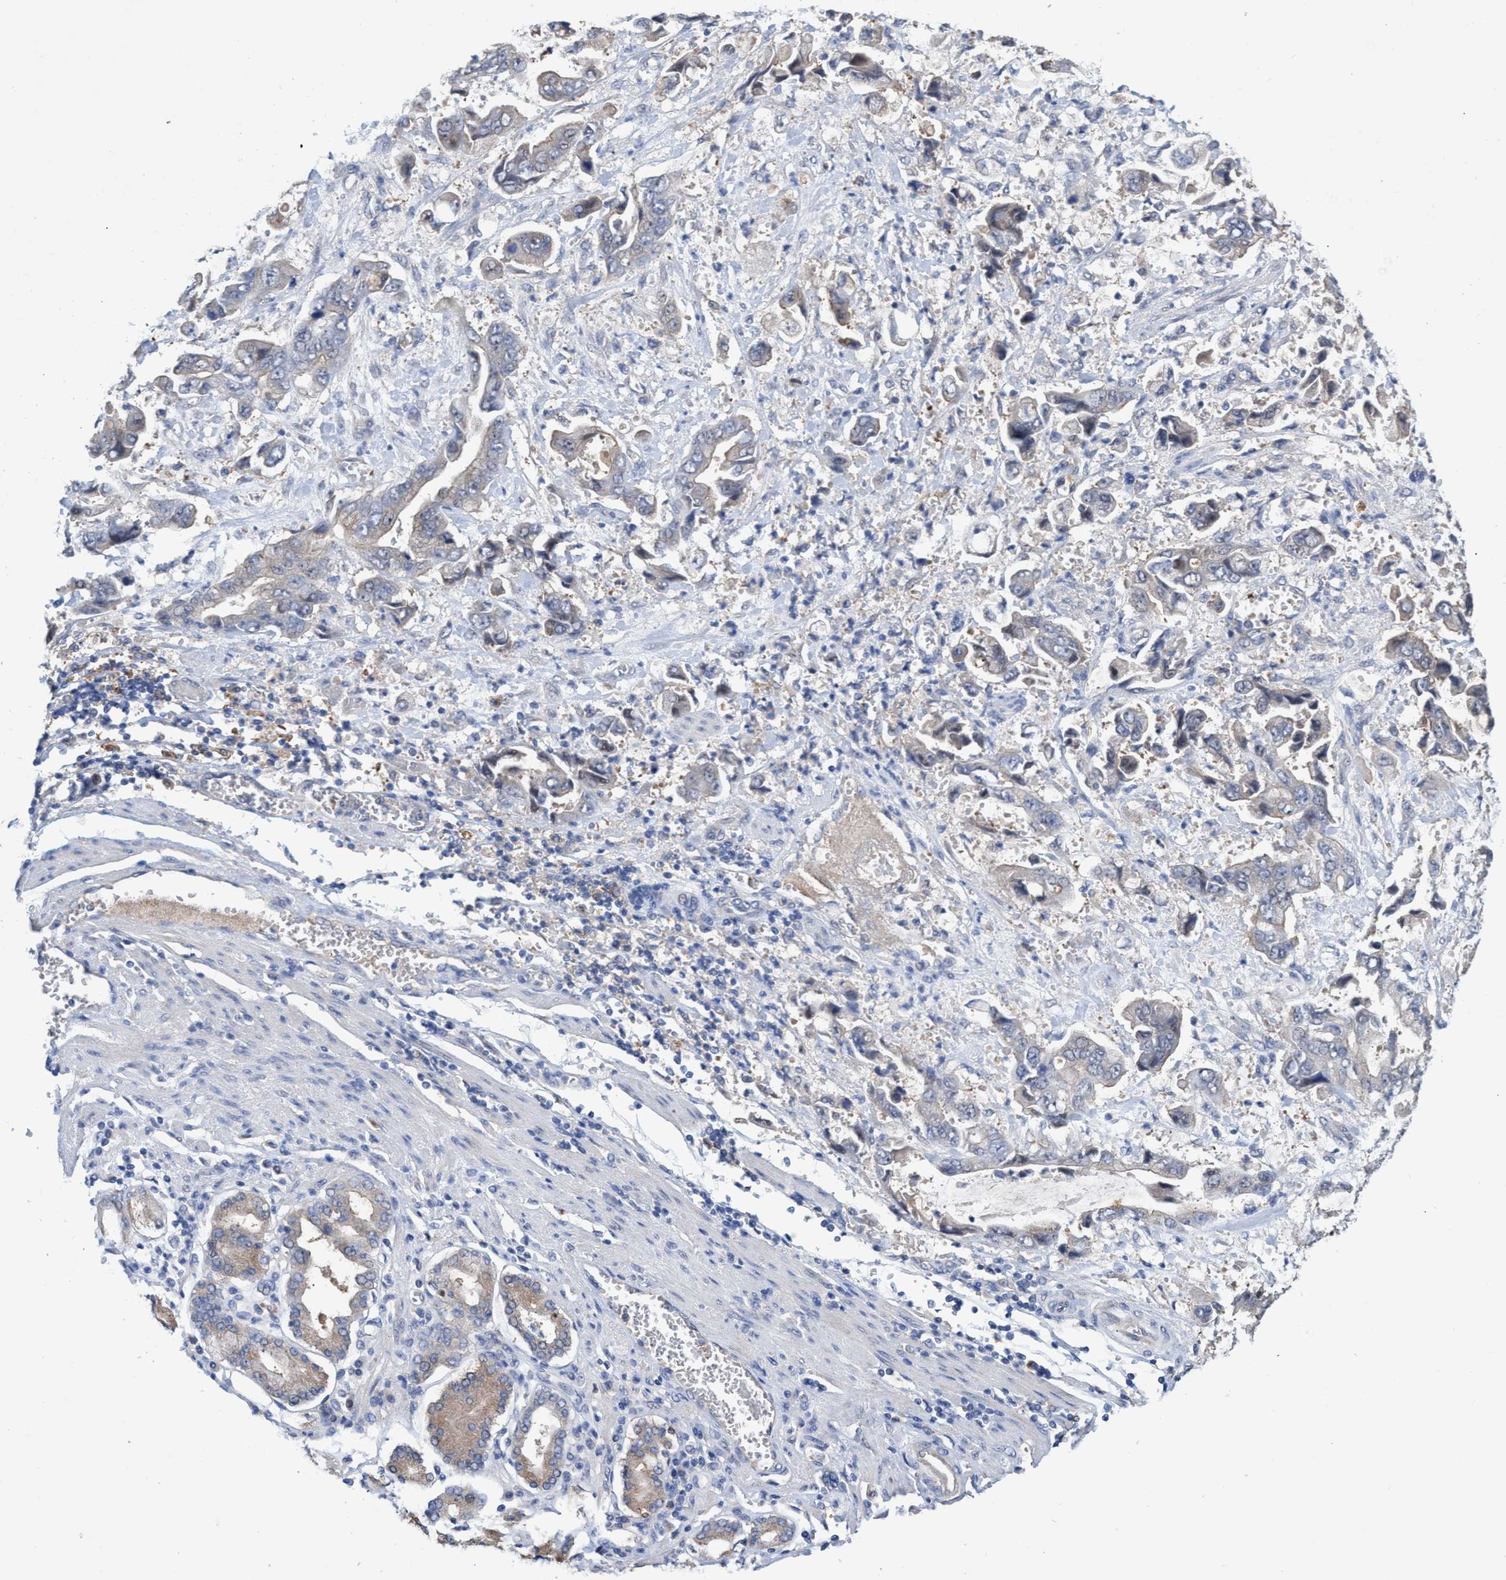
{"staining": {"intensity": "weak", "quantity": "<25%", "location": "cytoplasmic/membranous"}, "tissue": "stomach cancer", "cell_type": "Tumor cells", "image_type": "cancer", "snomed": [{"axis": "morphology", "description": "Normal tissue, NOS"}, {"axis": "morphology", "description": "Adenocarcinoma, NOS"}, {"axis": "topography", "description": "Stomach"}], "caption": "Immunohistochemistry (IHC) of stomach cancer (adenocarcinoma) exhibits no positivity in tumor cells. Nuclei are stained in blue.", "gene": "SVEP1", "patient": {"sex": "male", "age": 62}}